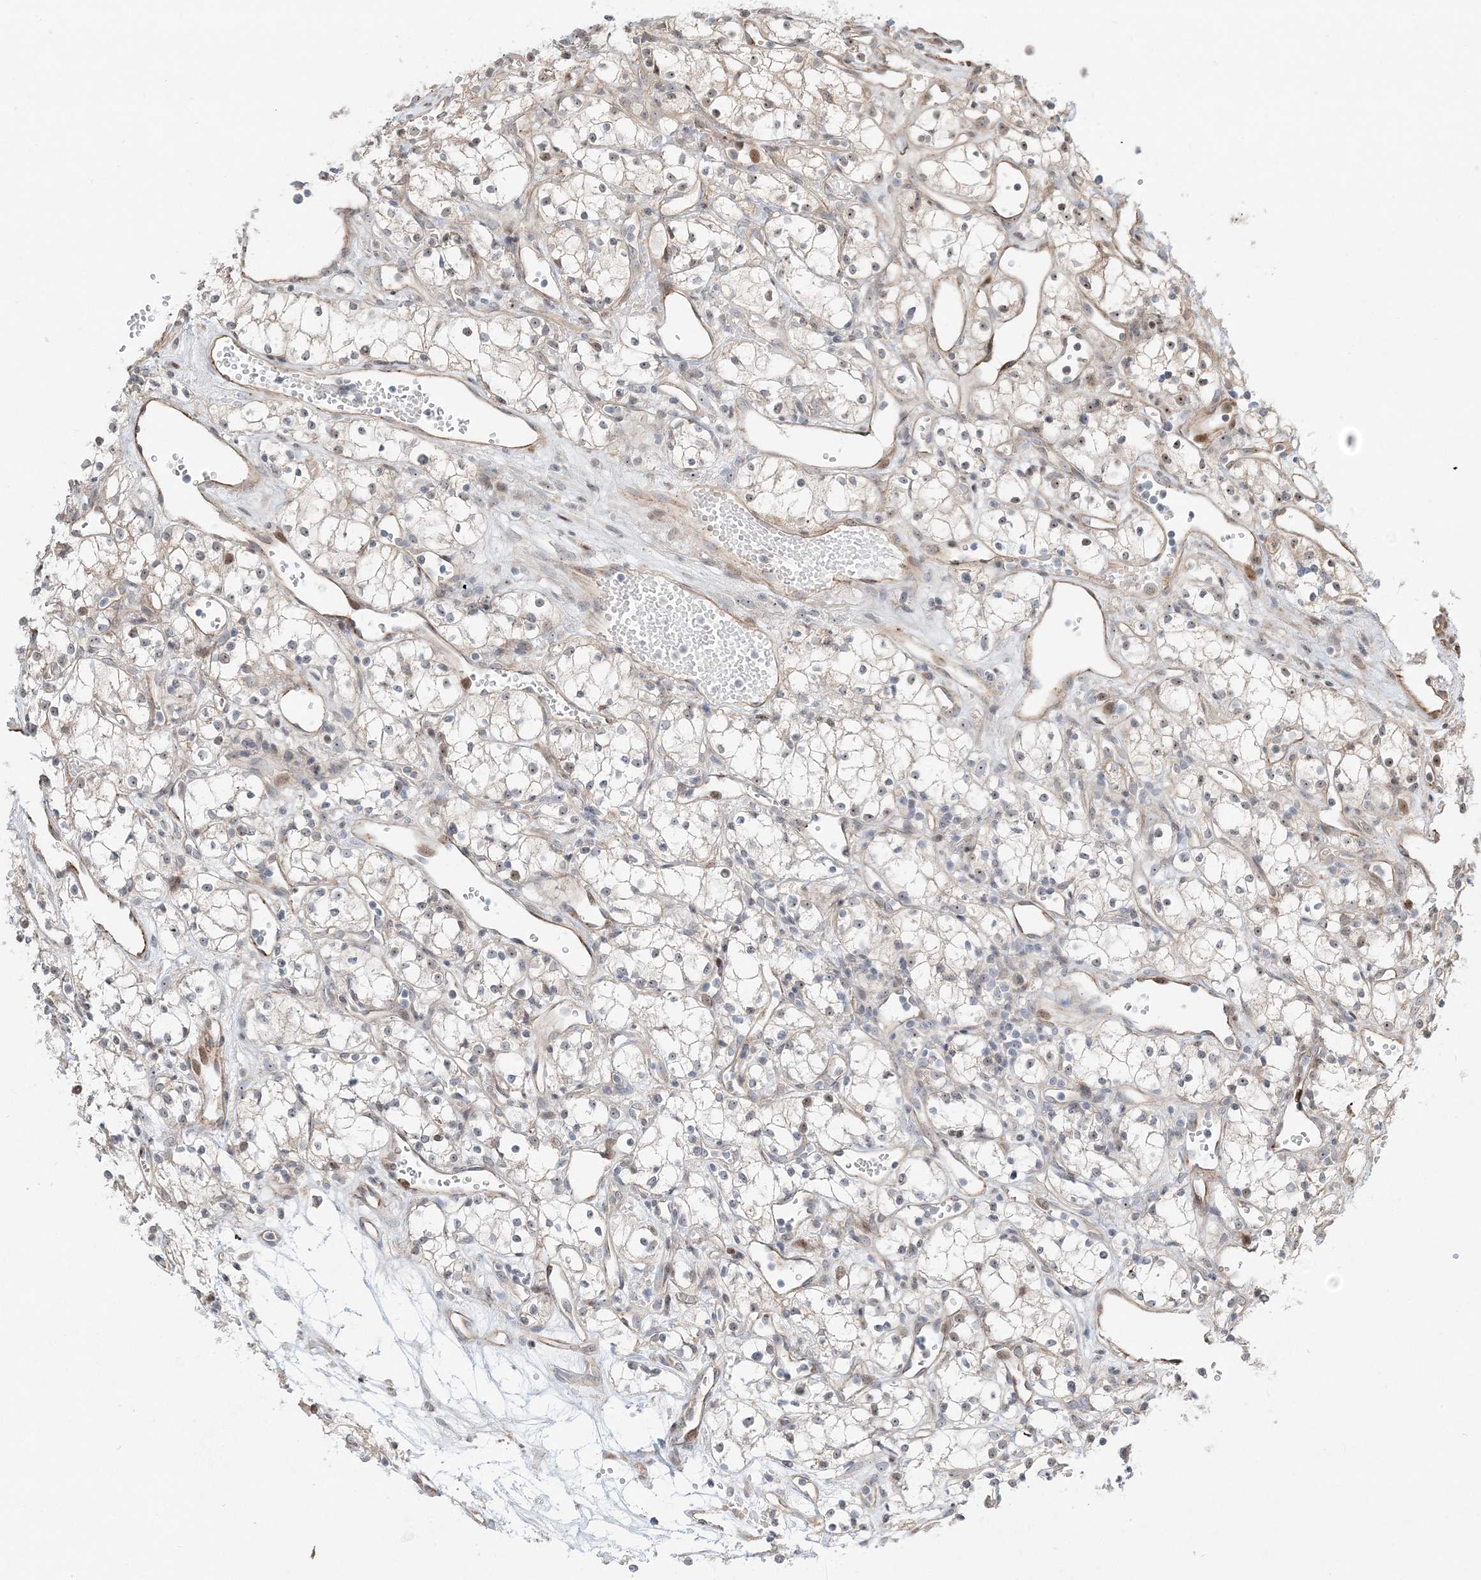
{"staining": {"intensity": "negative", "quantity": "none", "location": "none"}, "tissue": "renal cancer", "cell_type": "Tumor cells", "image_type": "cancer", "snomed": [{"axis": "morphology", "description": "Adenocarcinoma, NOS"}, {"axis": "topography", "description": "Kidney"}], "caption": "Tumor cells are negative for protein expression in human renal cancer (adenocarcinoma). (DAB immunohistochemistry (IHC) visualized using brightfield microscopy, high magnification).", "gene": "CXXC5", "patient": {"sex": "male", "age": 59}}